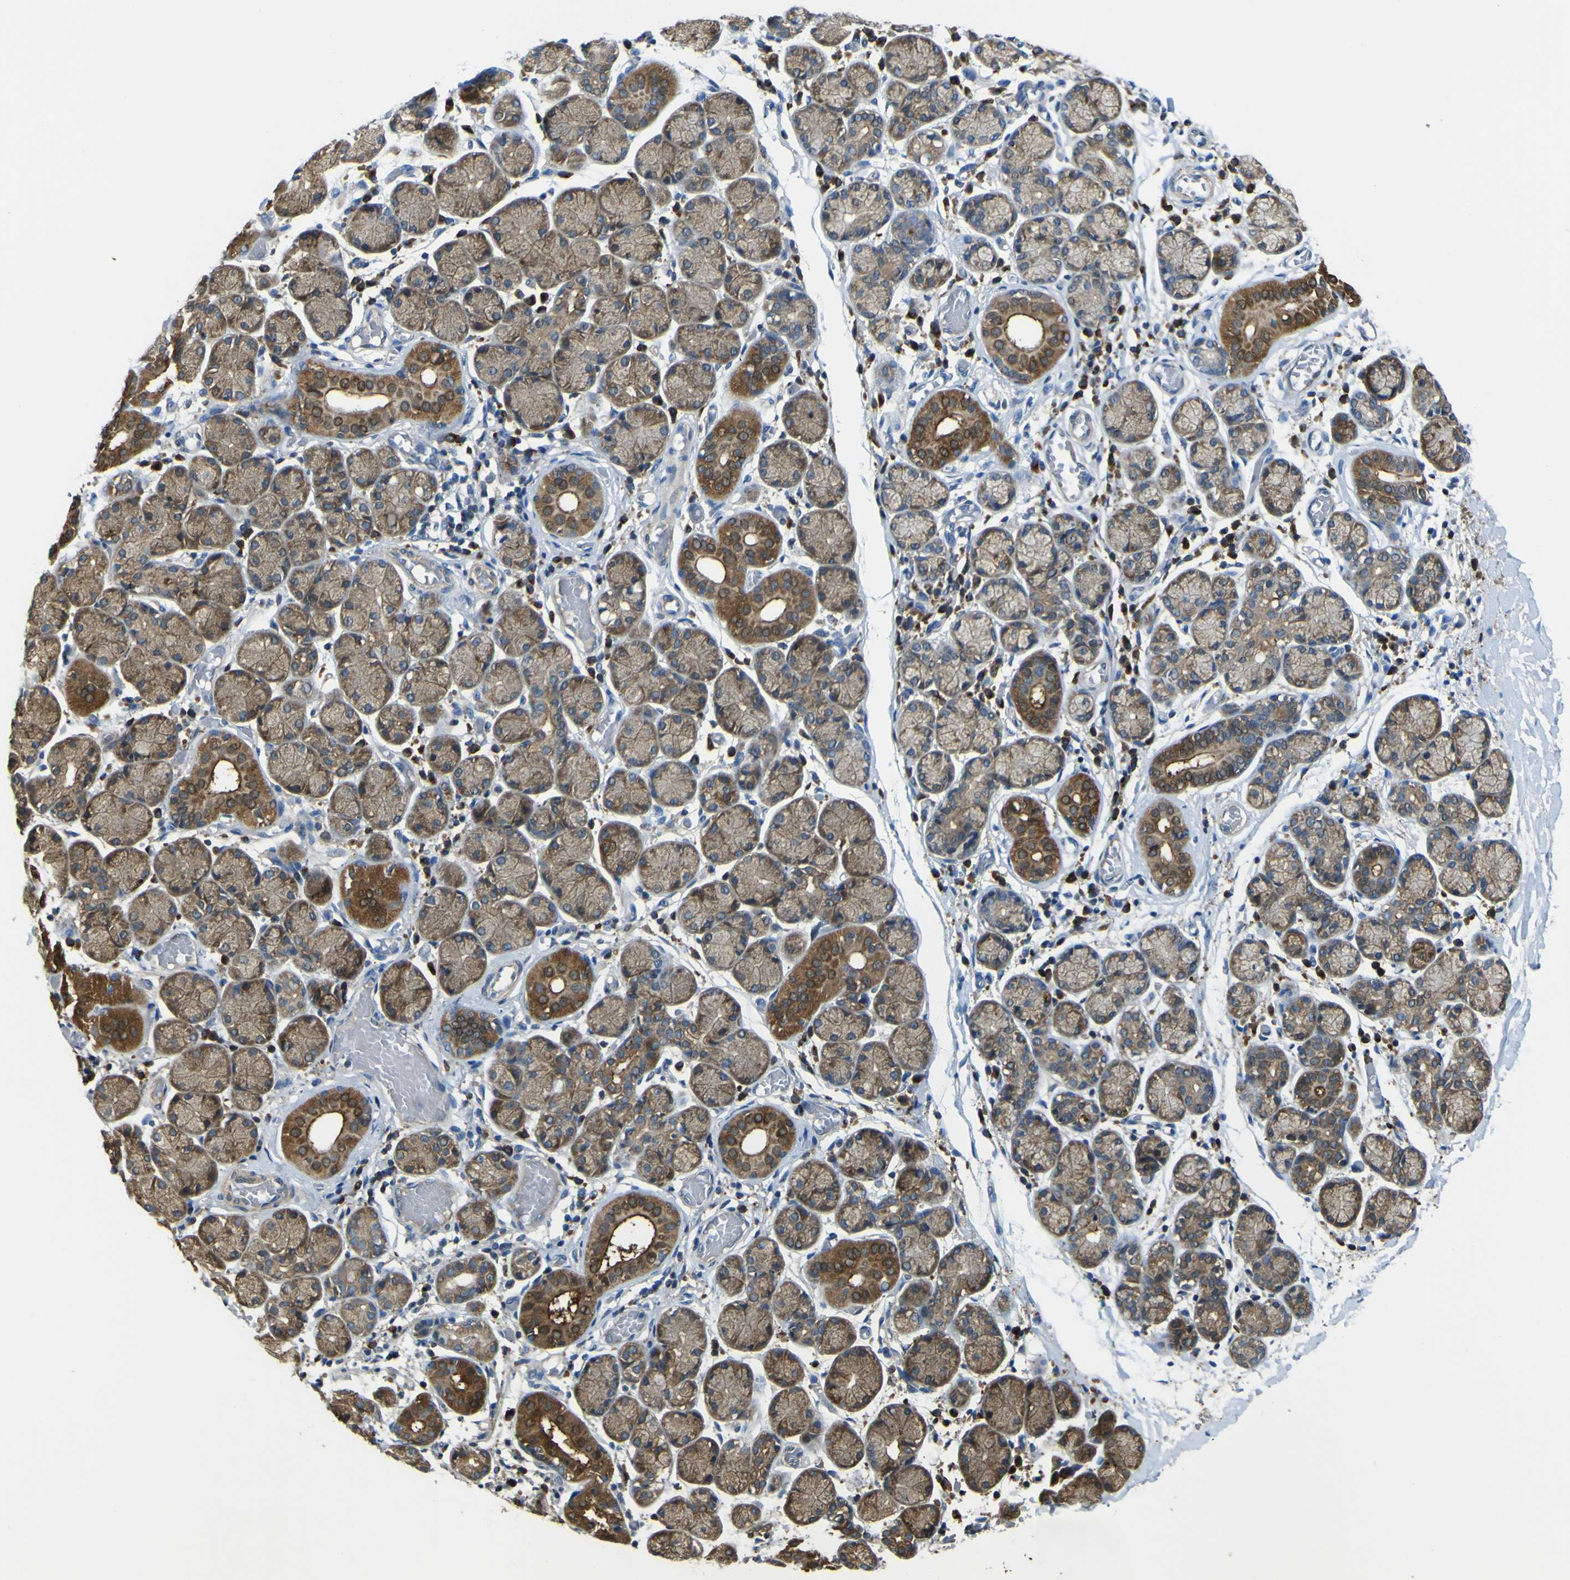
{"staining": {"intensity": "moderate", "quantity": "25%-75%", "location": "cytoplasmic/membranous,nuclear"}, "tissue": "salivary gland", "cell_type": "Glandular cells", "image_type": "normal", "snomed": [{"axis": "morphology", "description": "Normal tissue, NOS"}, {"axis": "topography", "description": "Salivary gland"}], "caption": "An IHC histopathology image of benign tissue is shown. Protein staining in brown labels moderate cytoplasmic/membranous,nuclear positivity in salivary gland within glandular cells. (brown staining indicates protein expression, while blue staining denotes nuclei).", "gene": "EML2", "patient": {"sex": "female", "age": 24}}